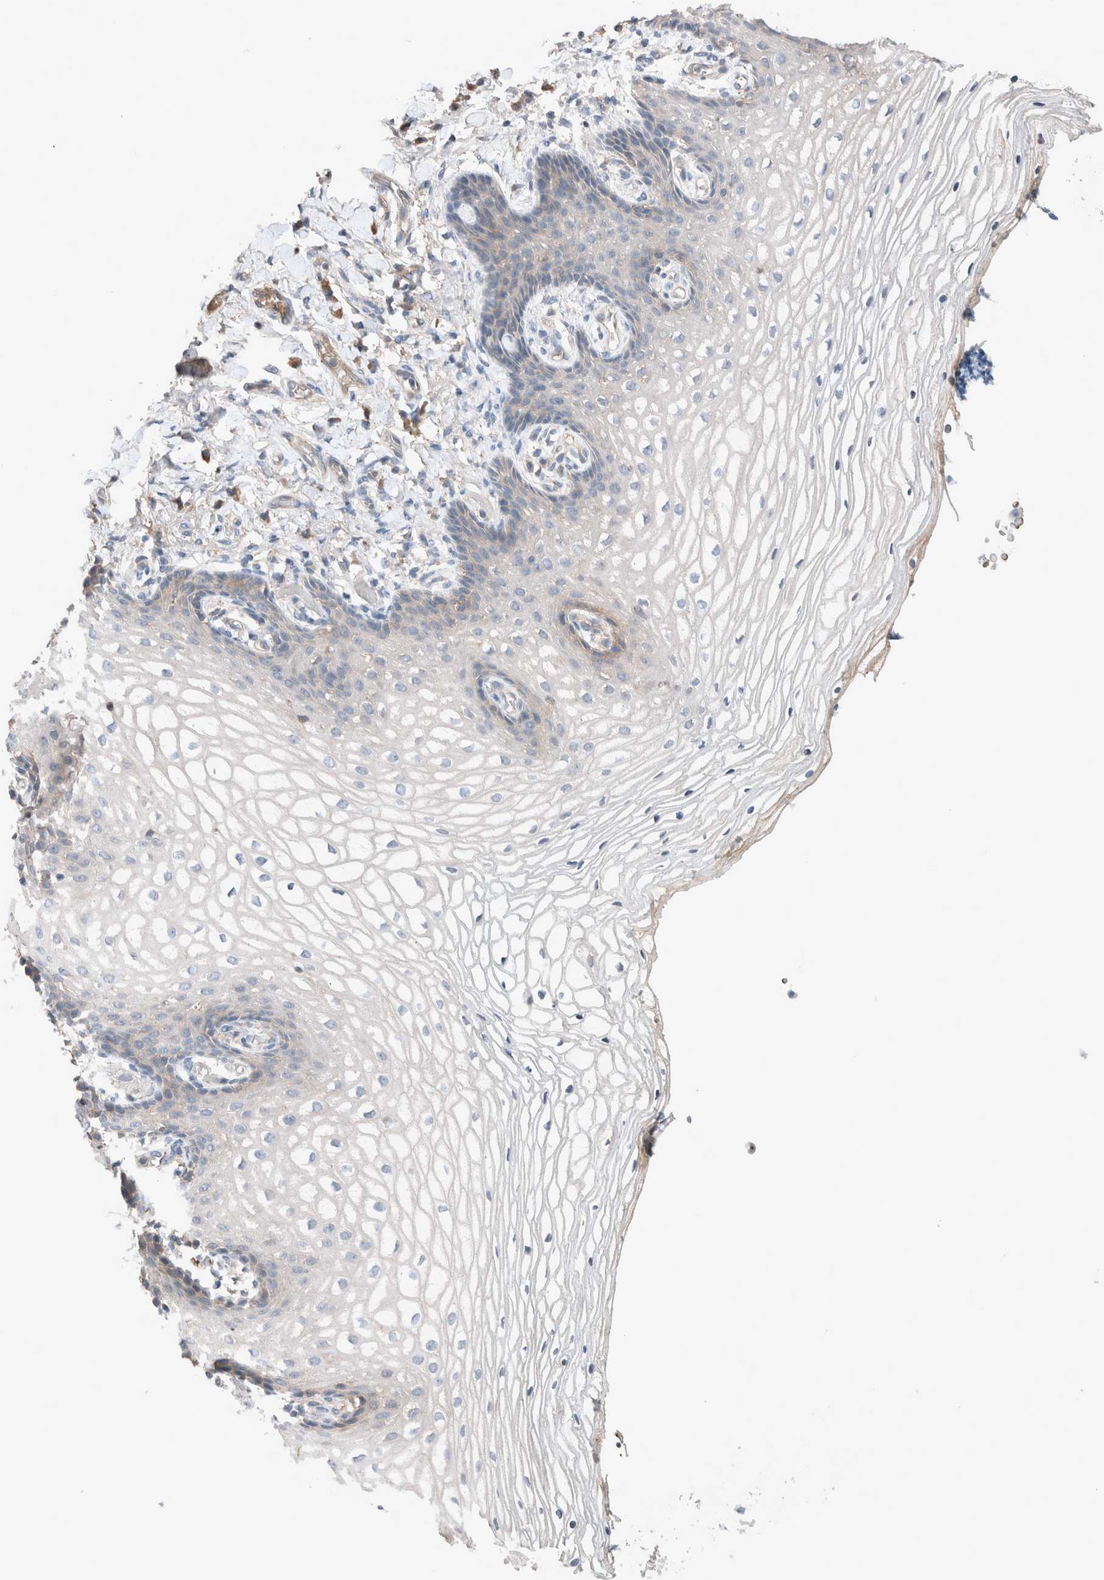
{"staining": {"intensity": "negative", "quantity": "none", "location": "none"}, "tissue": "vagina", "cell_type": "Squamous epithelial cells", "image_type": "normal", "snomed": [{"axis": "morphology", "description": "Normal tissue, NOS"}, {"axis": "topography", "description": "Vagina"}], "caption": "High power microscopy micrograph of an immunohistochemistry (IHC) photomicrograph of unremarkable vagina, revealing no significant staining in squamous epithelial cells.", "gene": "UGCG", "patient": {"sex": "female", "age": 60}}